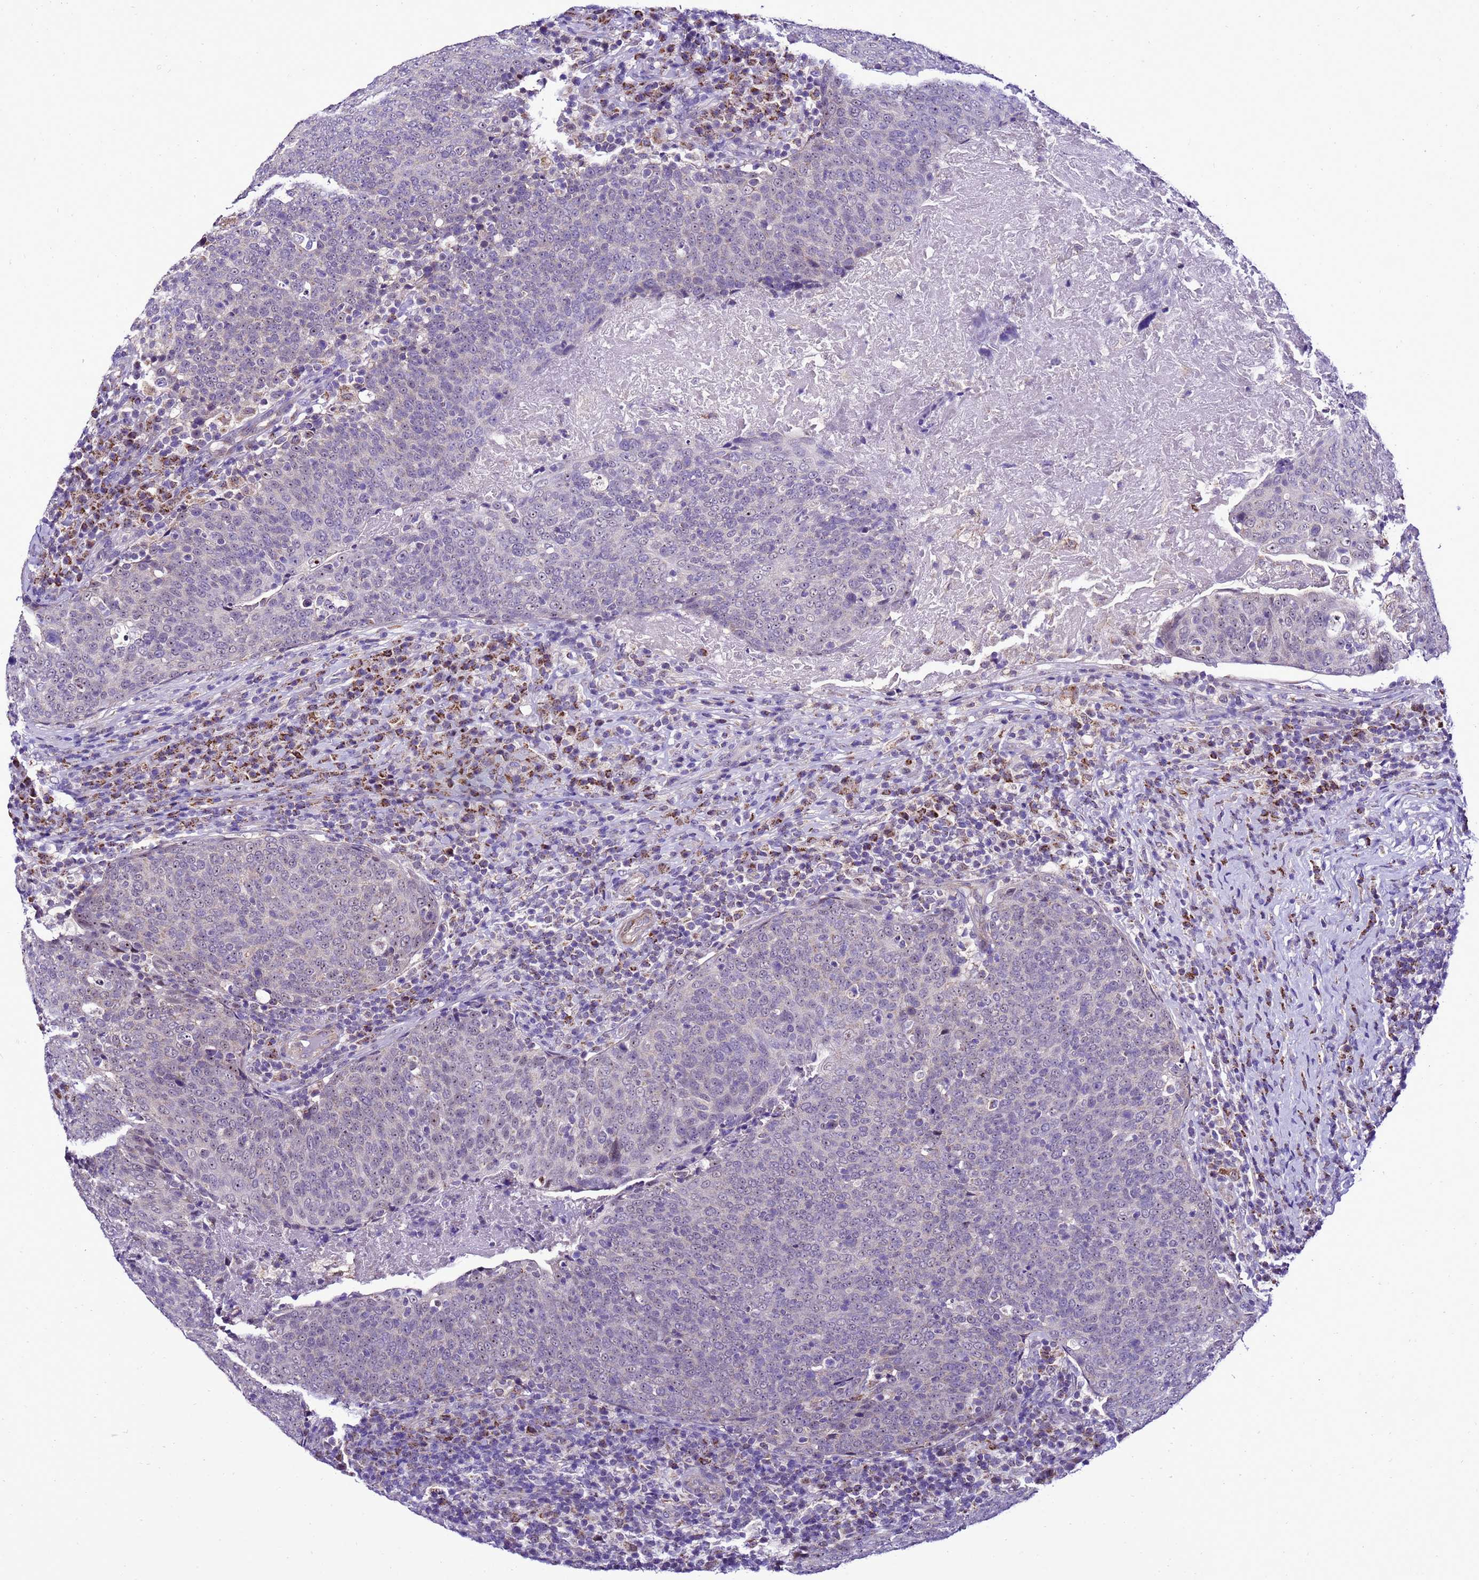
{"staining": {"intensity": "negative", "quantity": "none", "location": "none"}, "tissue": "head and neck cancer", "cell_type": "Tumor cells", "image_type": "cancer", "snomed": [{"axis": "morphology", "description": "Squamous cell carcinoma, NOS"}, {"axis": "morphology", "description": "Squamous cell carcinoma, metastatic, NOS"}, {"axis": "topography", "description": "Lymph node"}, {"axis": "topography", "description": "Head-Neck"}], "caption": "Histopathology image shows no significant protein expression in tumor cells of head and neck metastatic squamous cell carcinoma.", "gene": "DPH6", "patient": {"sex": "male", "age": 62}}